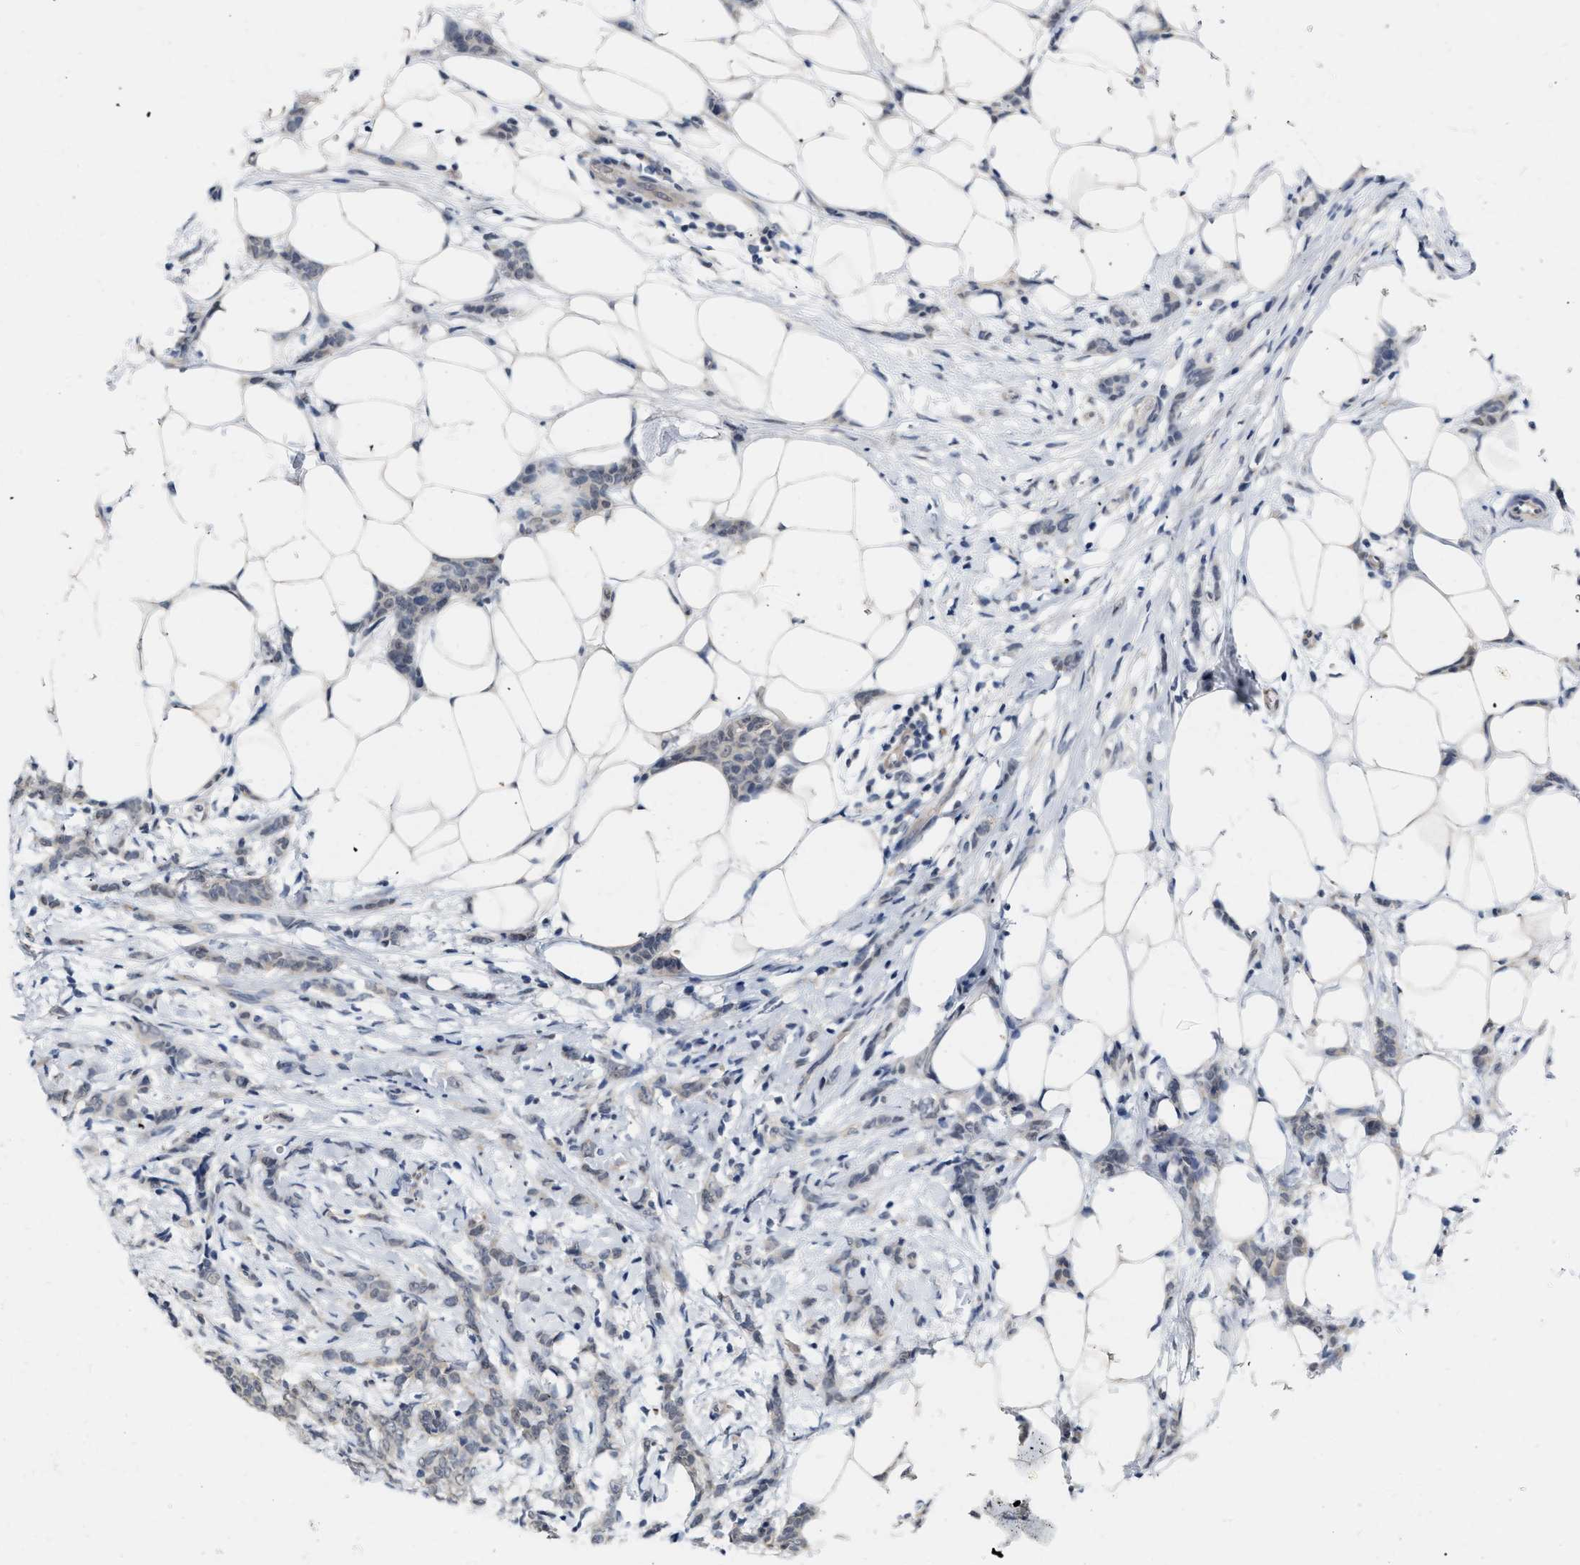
{"staining": {"intensity": "negative", "quantity": "none", "location": "none"}, "tissue": "breast cancer", "cell_type": "Tumor cells", "image_type": "cancer", "snomed": [{"axis": "morphology", "description": "Lobular carcinoma"}, {"axis": "topography", "description": "Skin"}, {"axis": "topography", "description": "Breast"}], "caption": "IHC photomicrograph of neoplastic tissue: breast lobular carcinoma stained with DAB displays no significant protein staining in tumor cells.", "gene": "RUVBL1", "patient": {"sex": "female", "age": 46}}